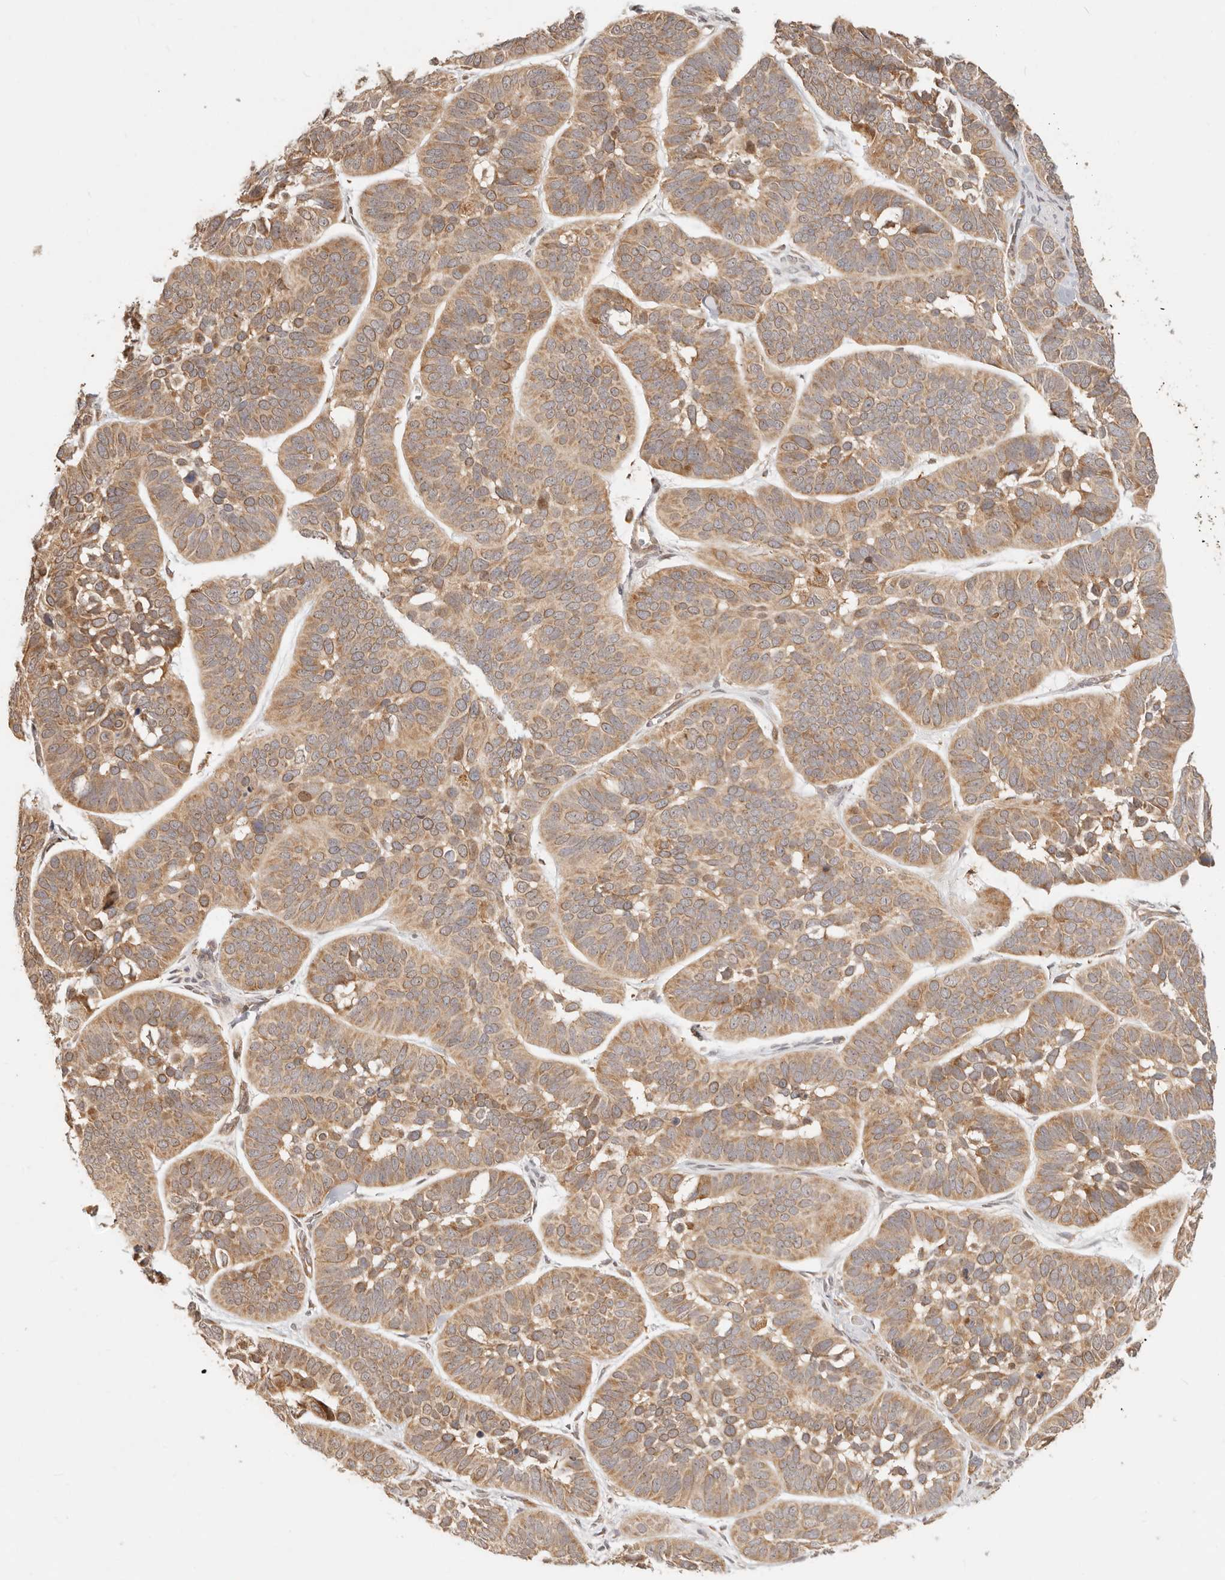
{"staining": {"intensity": "moderate", "quantity": ">75%", "location": "cytoplasmic/membranous"}, "tissue": "skin cancer", "cell_type": "Tumor cells", "image_type": "cancer", "snomed": [{"axis": "morphology", "description": "Basal cell carcinoma"}, {"axis": "topography", "description": "Skin"}], "caption": "Basal cell carcinoma (skin) stained with a brown dye exhibits moderate cytoplasmic/membranous positive staining in approximately >75% of tumor cells.", "gene": "TIMM17A", "patient": {"sex": "male", "age": 62}}